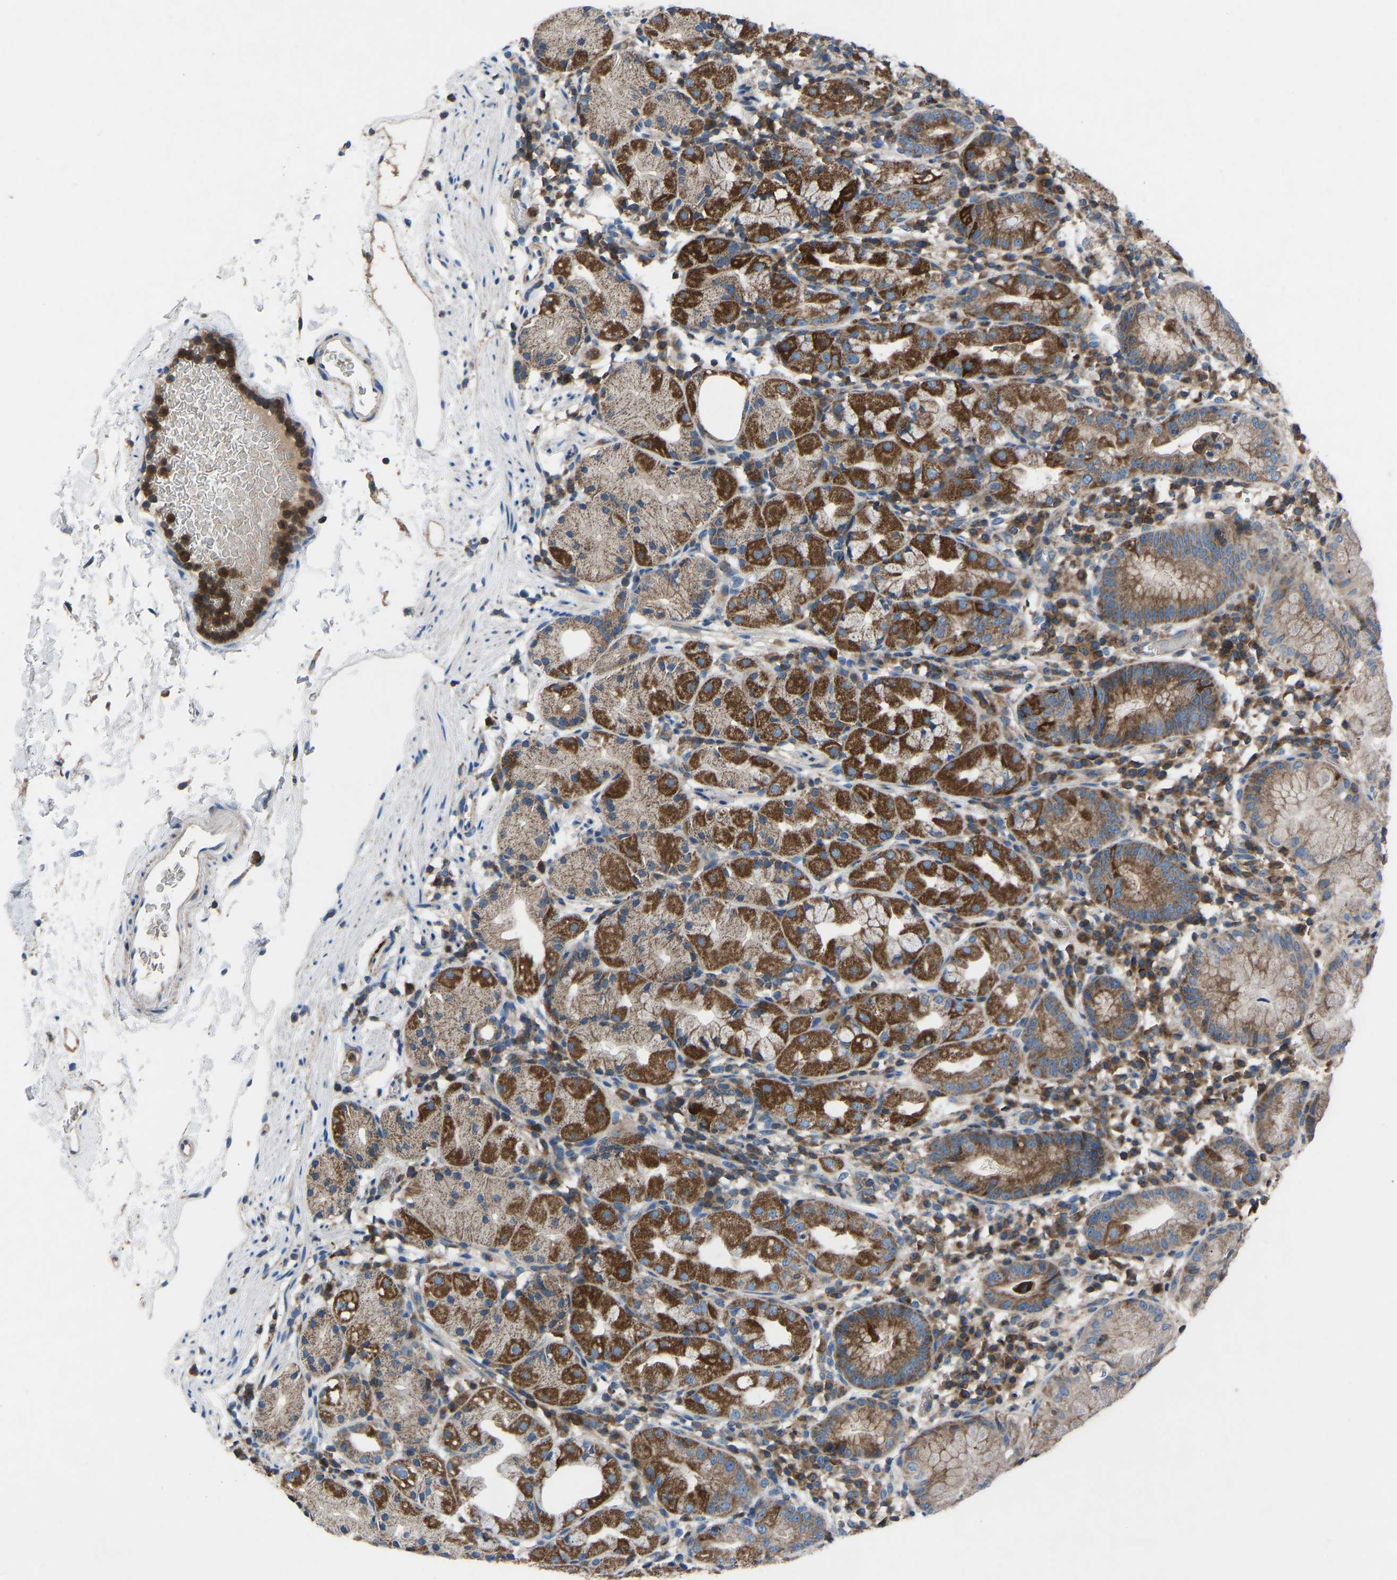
{"staining": {"intensity": "strong", "quantity": ">75%", "location": "cytoplasmic/membranous"}, "tissue": "stomach", "cell_type": "Glandular cells", "image_type": "normal", "snomed": [{"axis": "morphology", "description": "Normal tissue, NOS"}, {"axis": "topography", "description": "Stomach"}, {"axis": "topography", "description": "Stomach, lower"}], "caption": "Strong cytoplasmic/membranous protein staining is seen in approximately >75% of glandular cells in stomach. Nuclei are stained in blue.", "gene": "GRK6", "patient": {"sex": "female", "age": 75}}